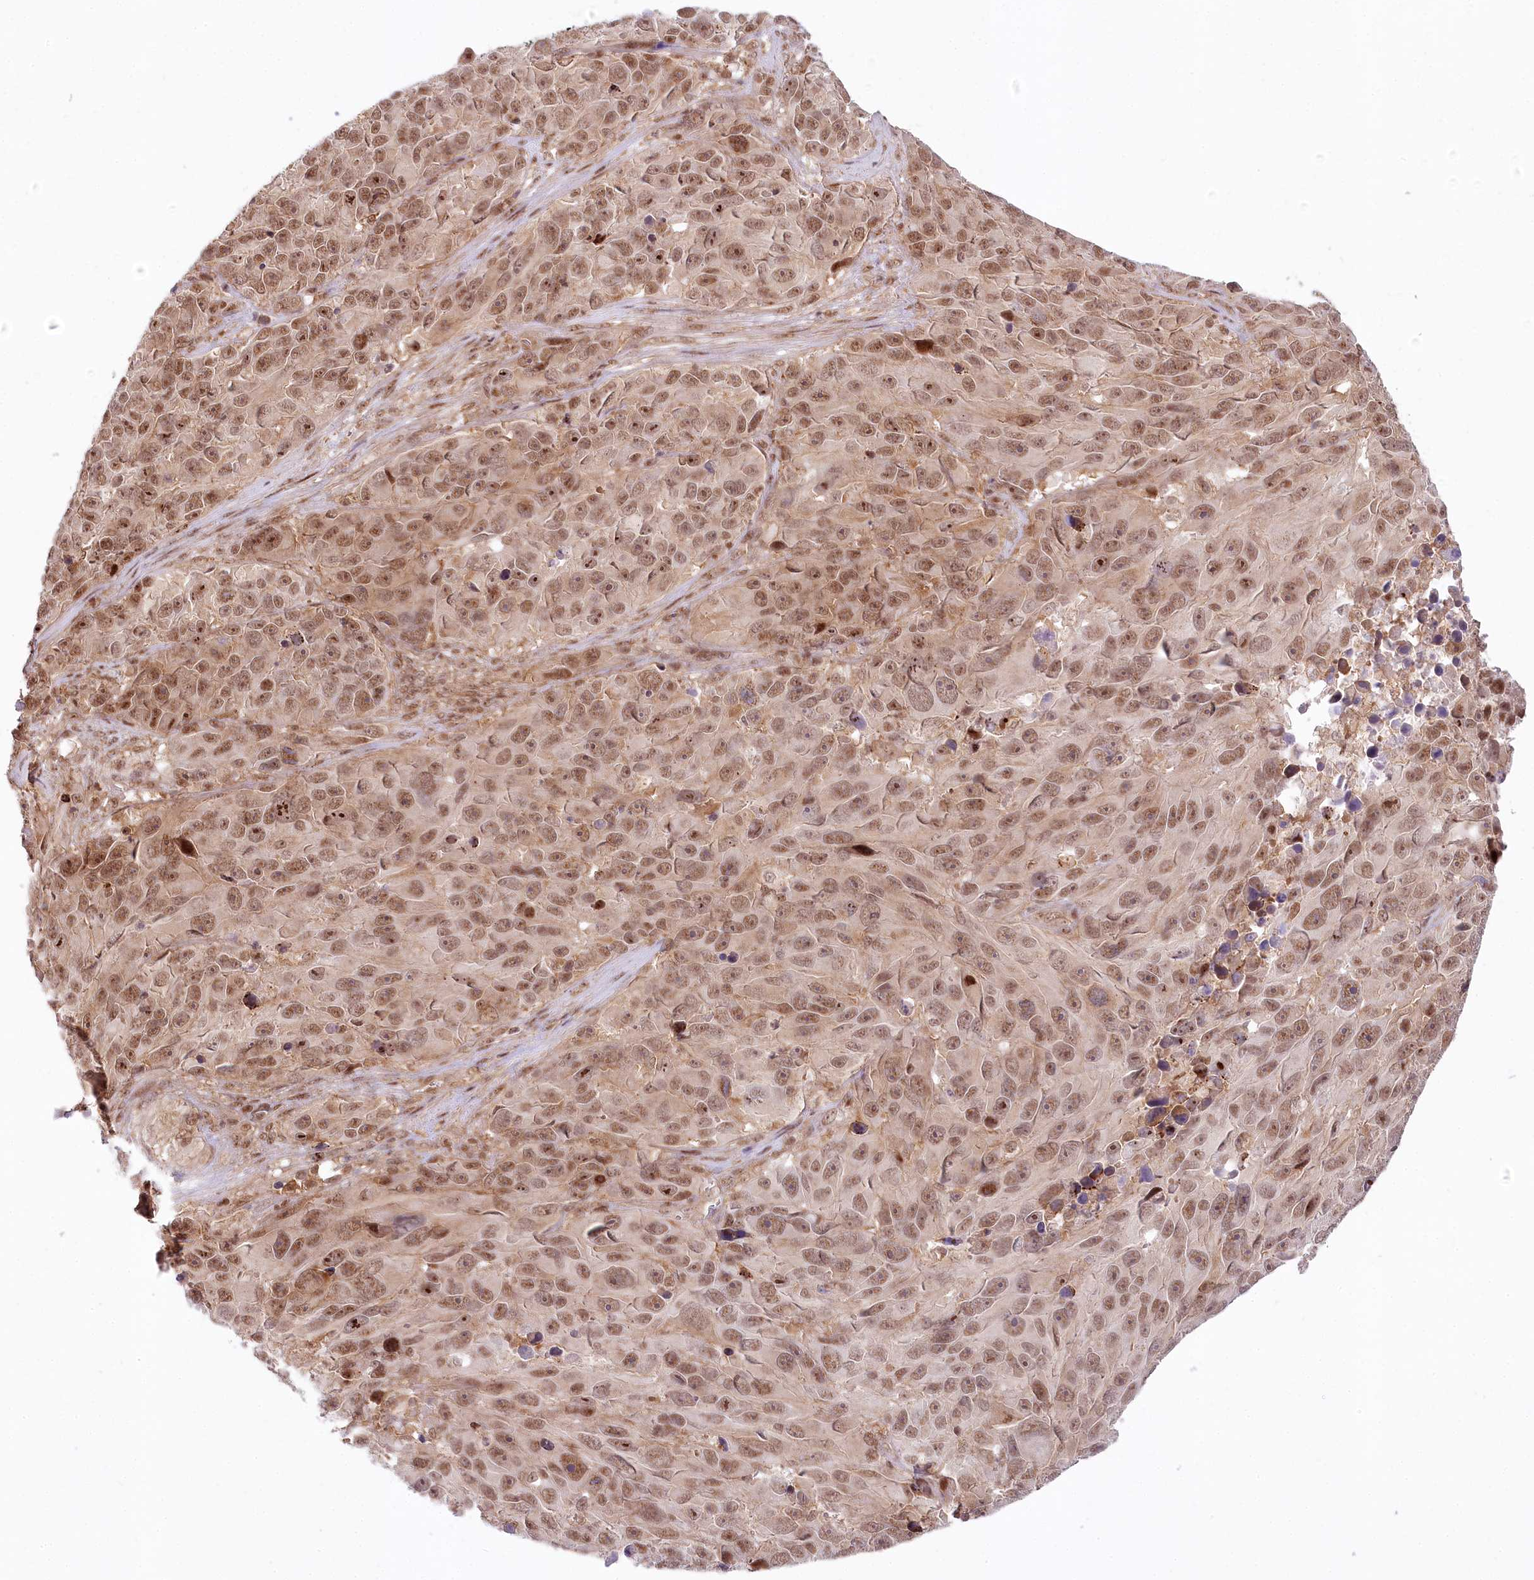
{"staining": {"intensity": "moderate", "quantity": ">75%", "location": "nuclear"}, "tissue": "melanoma", "cell_type": "Tumor cells", "image_type": "cancer", "snomed": [{"axis": "morphology", "description": "Malignant melanoma, NOS"}, {"axis": "topography", "description": "Skin"}], "caption": "Protein expression by immunohistochemistry exhibits moderate nuclear expression in about >75% of tumor cells in malignant melanoma.", "gene": "TUBGCP2", "patient": {"sex": "male", "age": 84}}